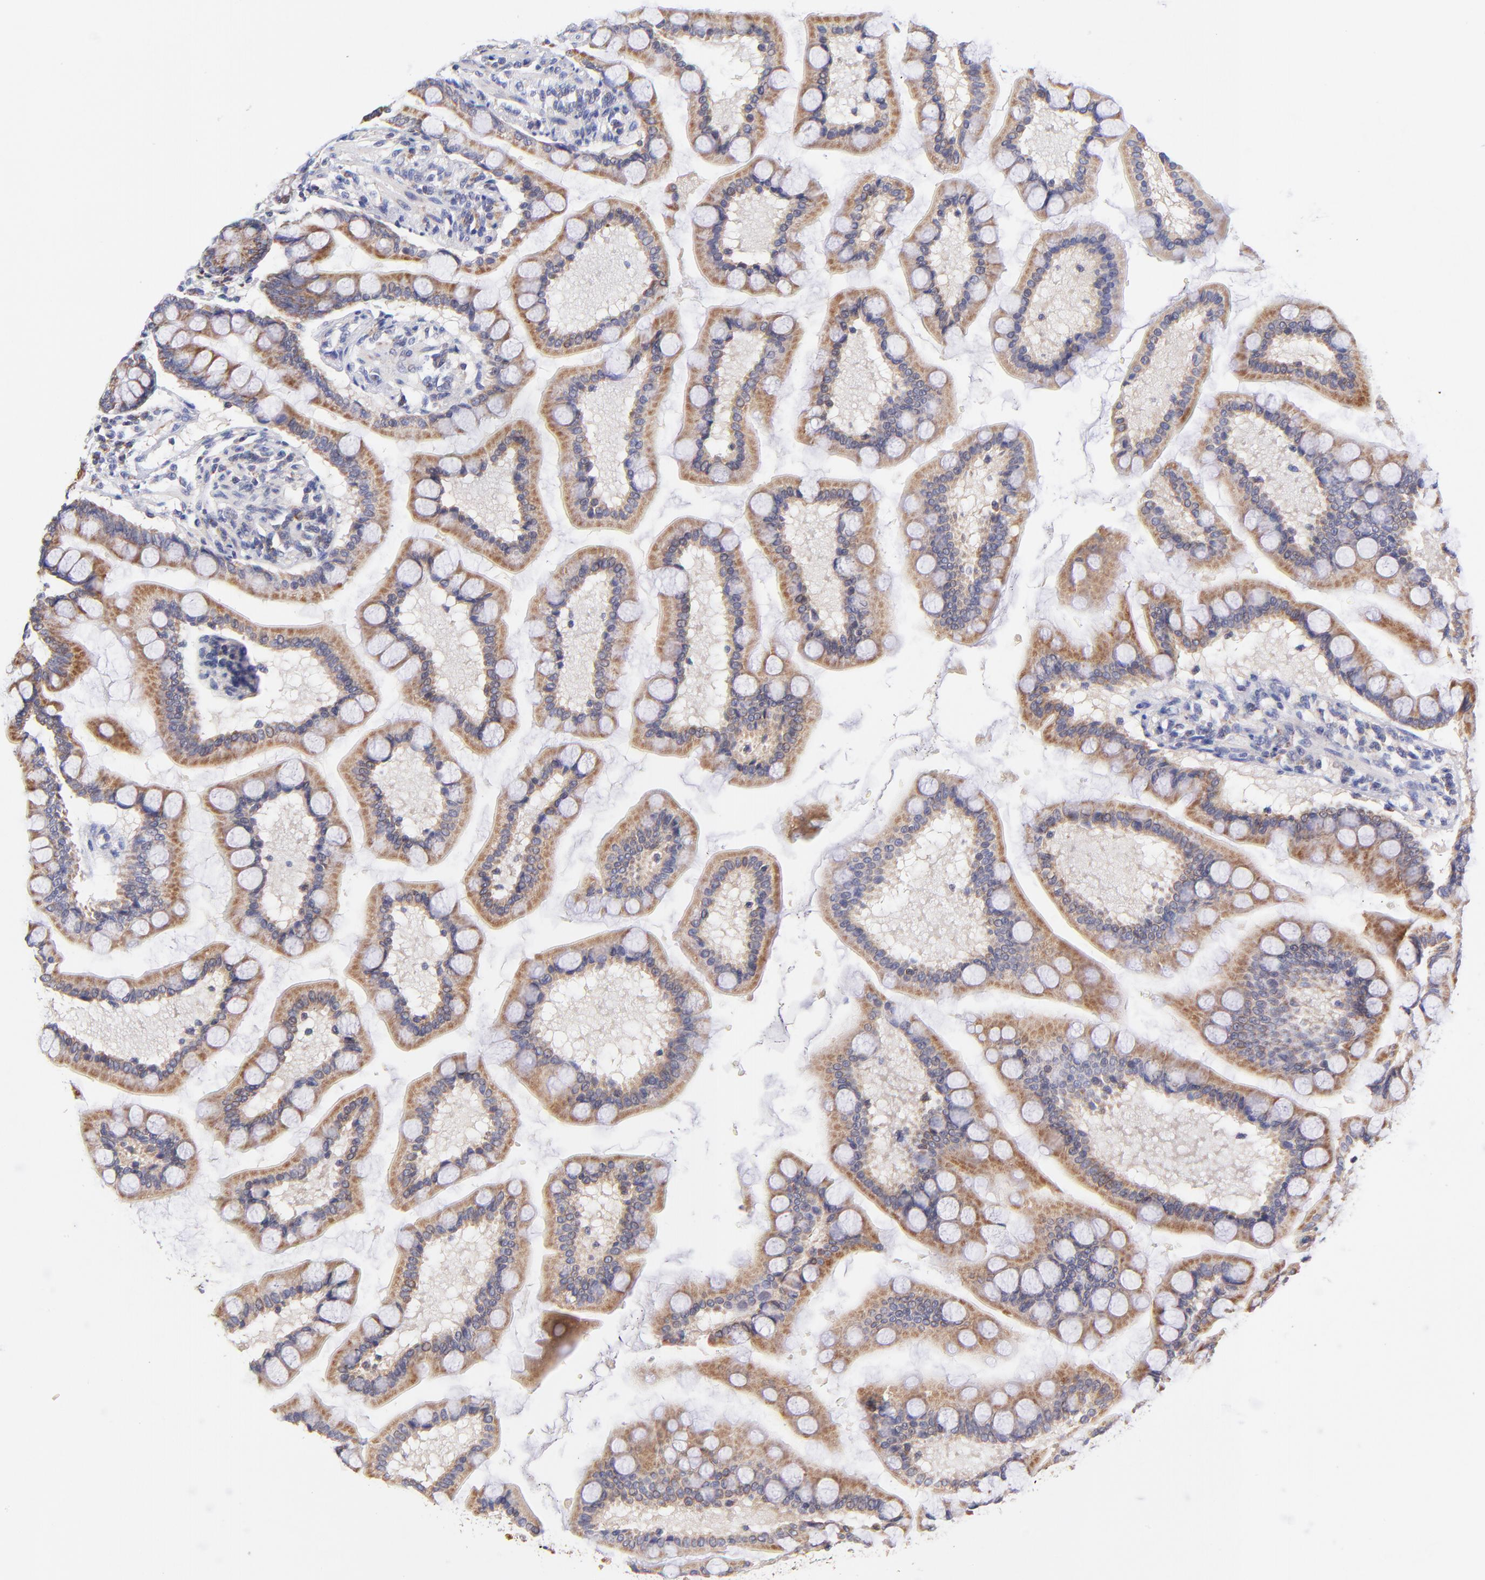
{"staining": {"intensity": "moderate", "quantity": ">75%", "location": "cytoplasmic/membranous"}, "tissue": "small intestine", "cell_type": "Glandular cells", "image_type": "normal", "snomed": [{"axis": "morphology", "description": "Normal tissue, NOS"}, {"axis": "topography", "description": "Small intestine"}], "caption": "Immunohistochemistry of benign human small intestine shows medium levels of moderate cytoplasmic/membranous staining in about >75% of glandular cells. (Brightfield microscopy of DAB IHC at high magnification).", "gene": "NDUFB7", "patient": {"sex": "male", "age": 41}}